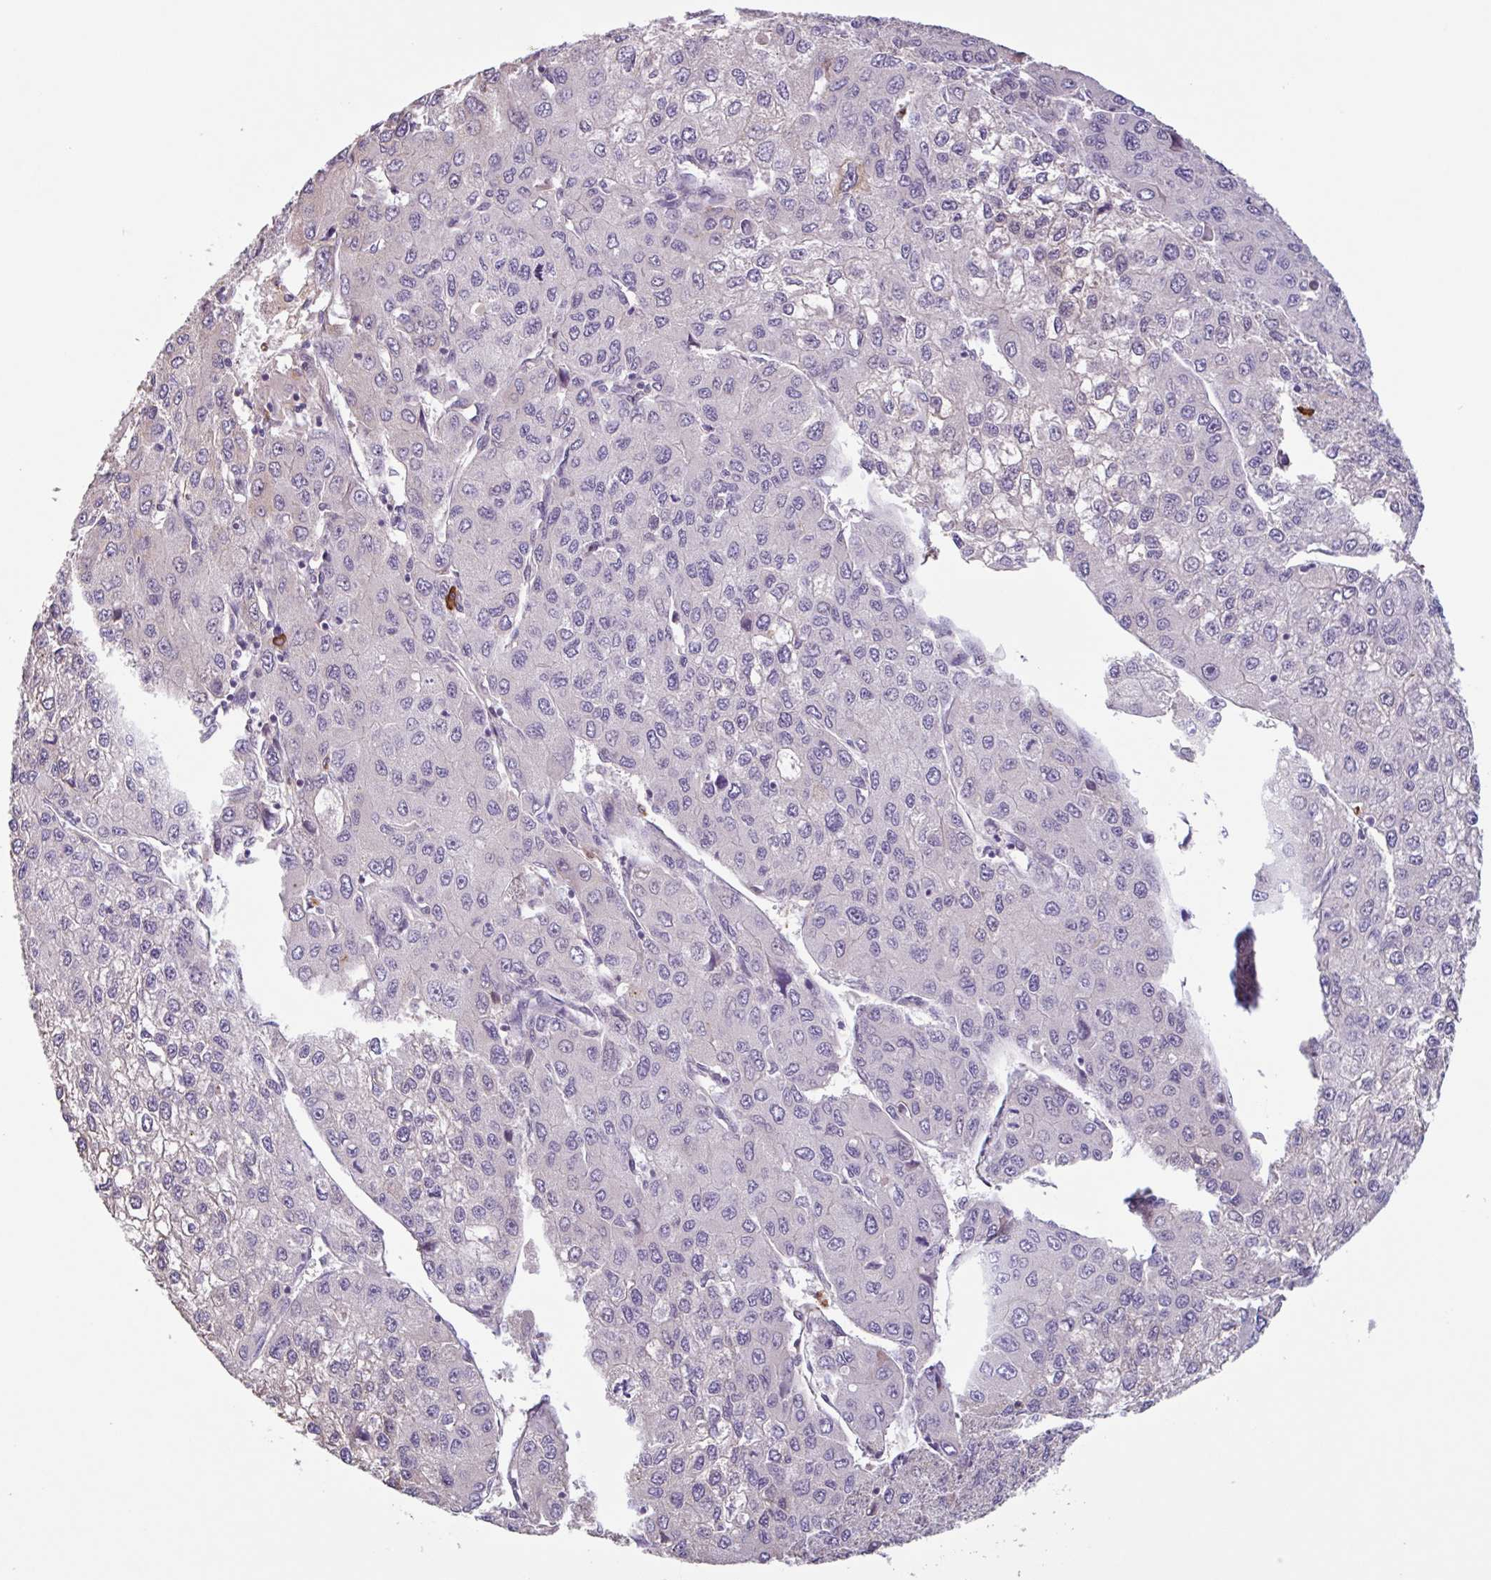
{"staining": {"intensity": "negative", "quantity": "none", "location": "none"}, "tissue": "liver cancer", "cell_type": "Tumor cells", "image_type": "cancer", "snomed": [{"axis": "morphology", "description": "Carcinoma, Hepatocellular, NOS"}, {"axis": "topography", "description": "Liver"}], "caption": "IHC image of neoplastic tissue: human liver cancer stained with DAB demonstrates no significant protein staining in tumor cells. (Brightfield microscopy of DAB IHC at high magnification).", "gene": "TAF1D", "patient": {"sex": "female", "age": 66}}